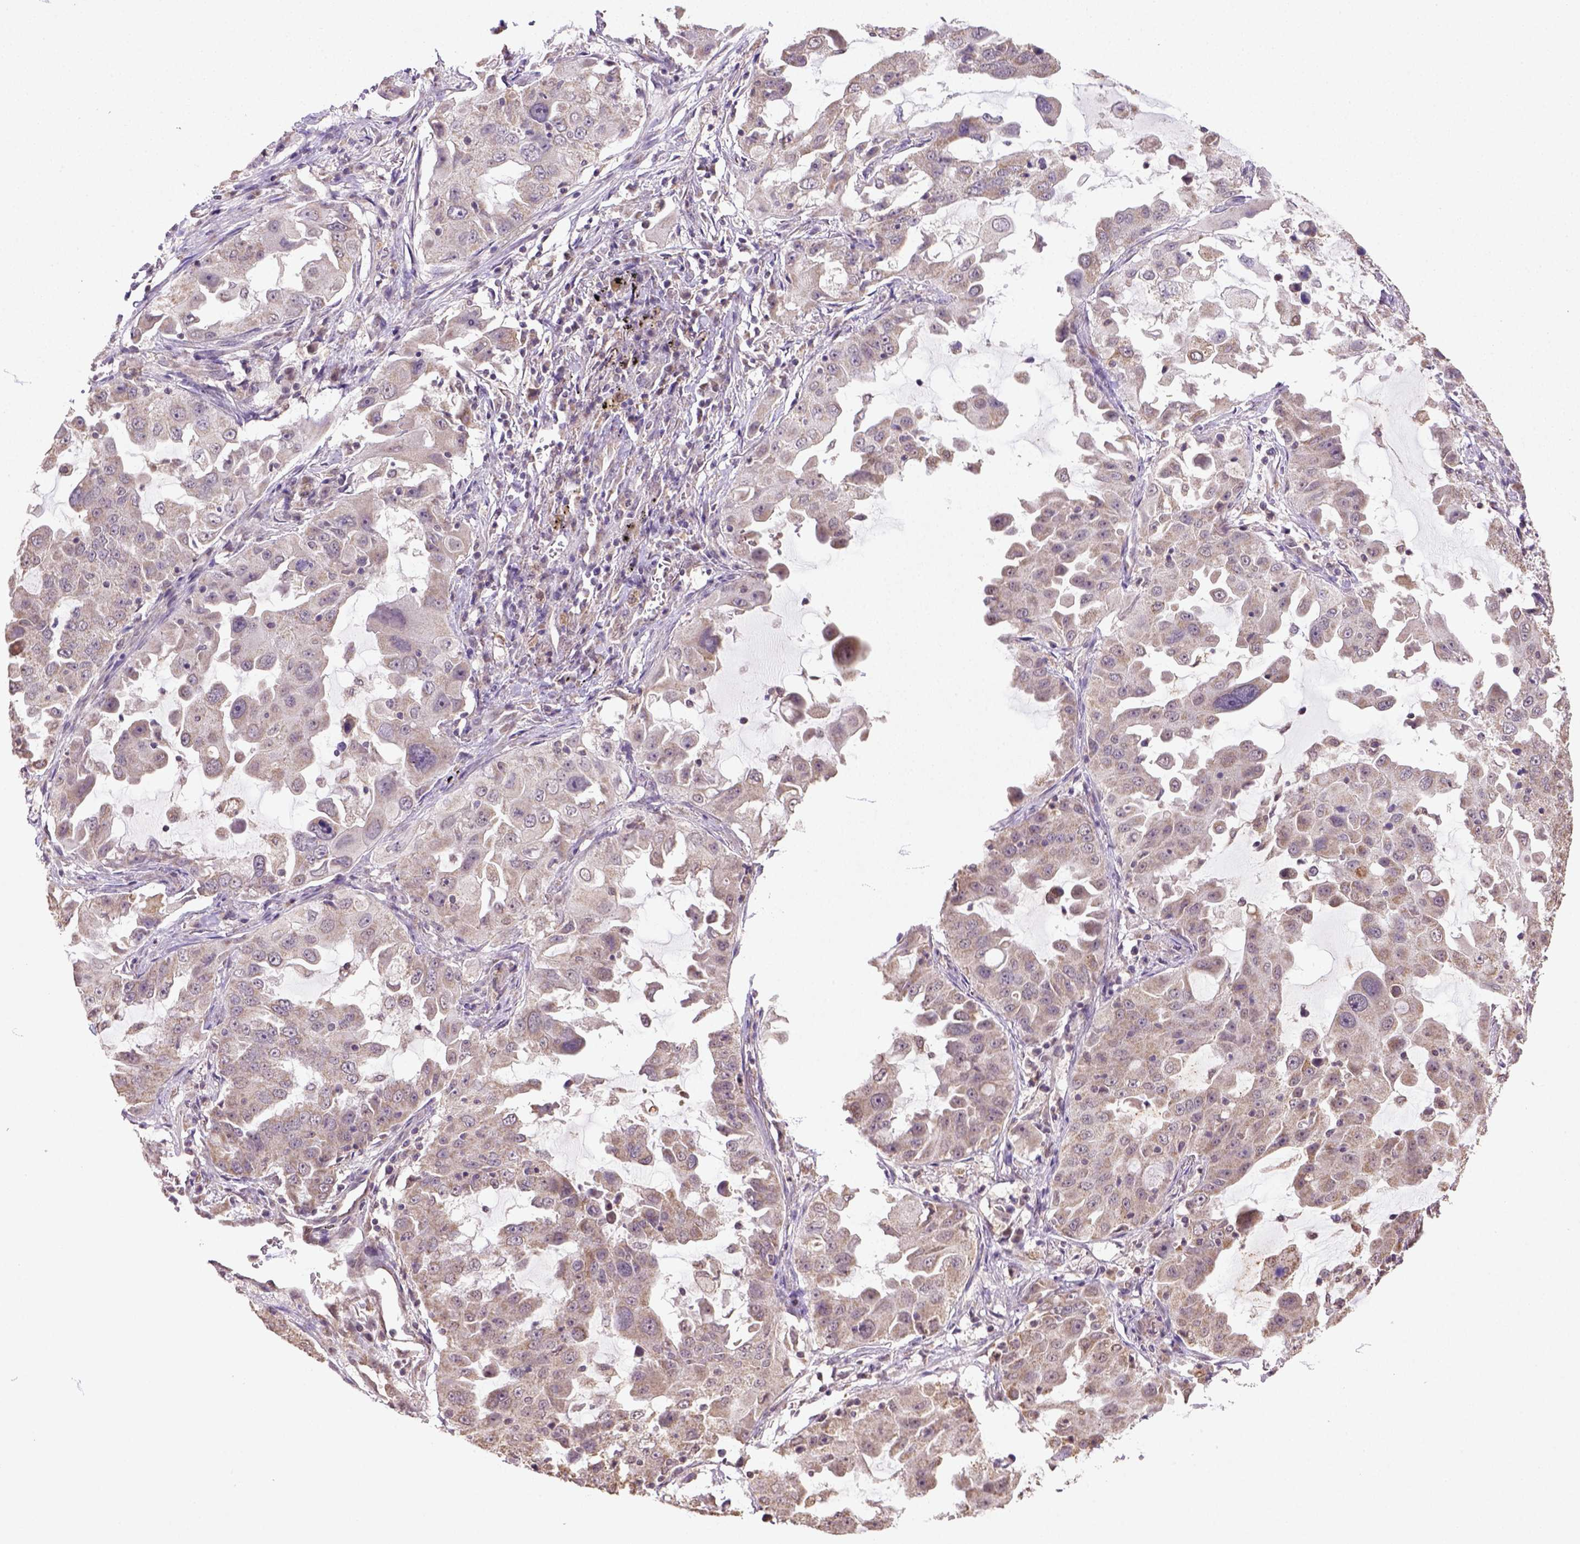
{"staining": {"intensity": "moderate", "quantity": "<25%", "location": "cytoplasmic/membranous"}, "tissue": "lung cancer", "cell_type": "Tumor cells", "image_type": "cancer", "snomed": [{"axis": "morphology", "description": "Adenocarcinoma, NOS"}, {"axis": "topography", "description": "Lung"}], "caption": "A brown stain highlights moderate cytoplasmic/membranous staining of a protein in lung adenocarcinoma tumor cells.", "gene": "NUDT10", "patient": {"sex": "female", "age": 61}}